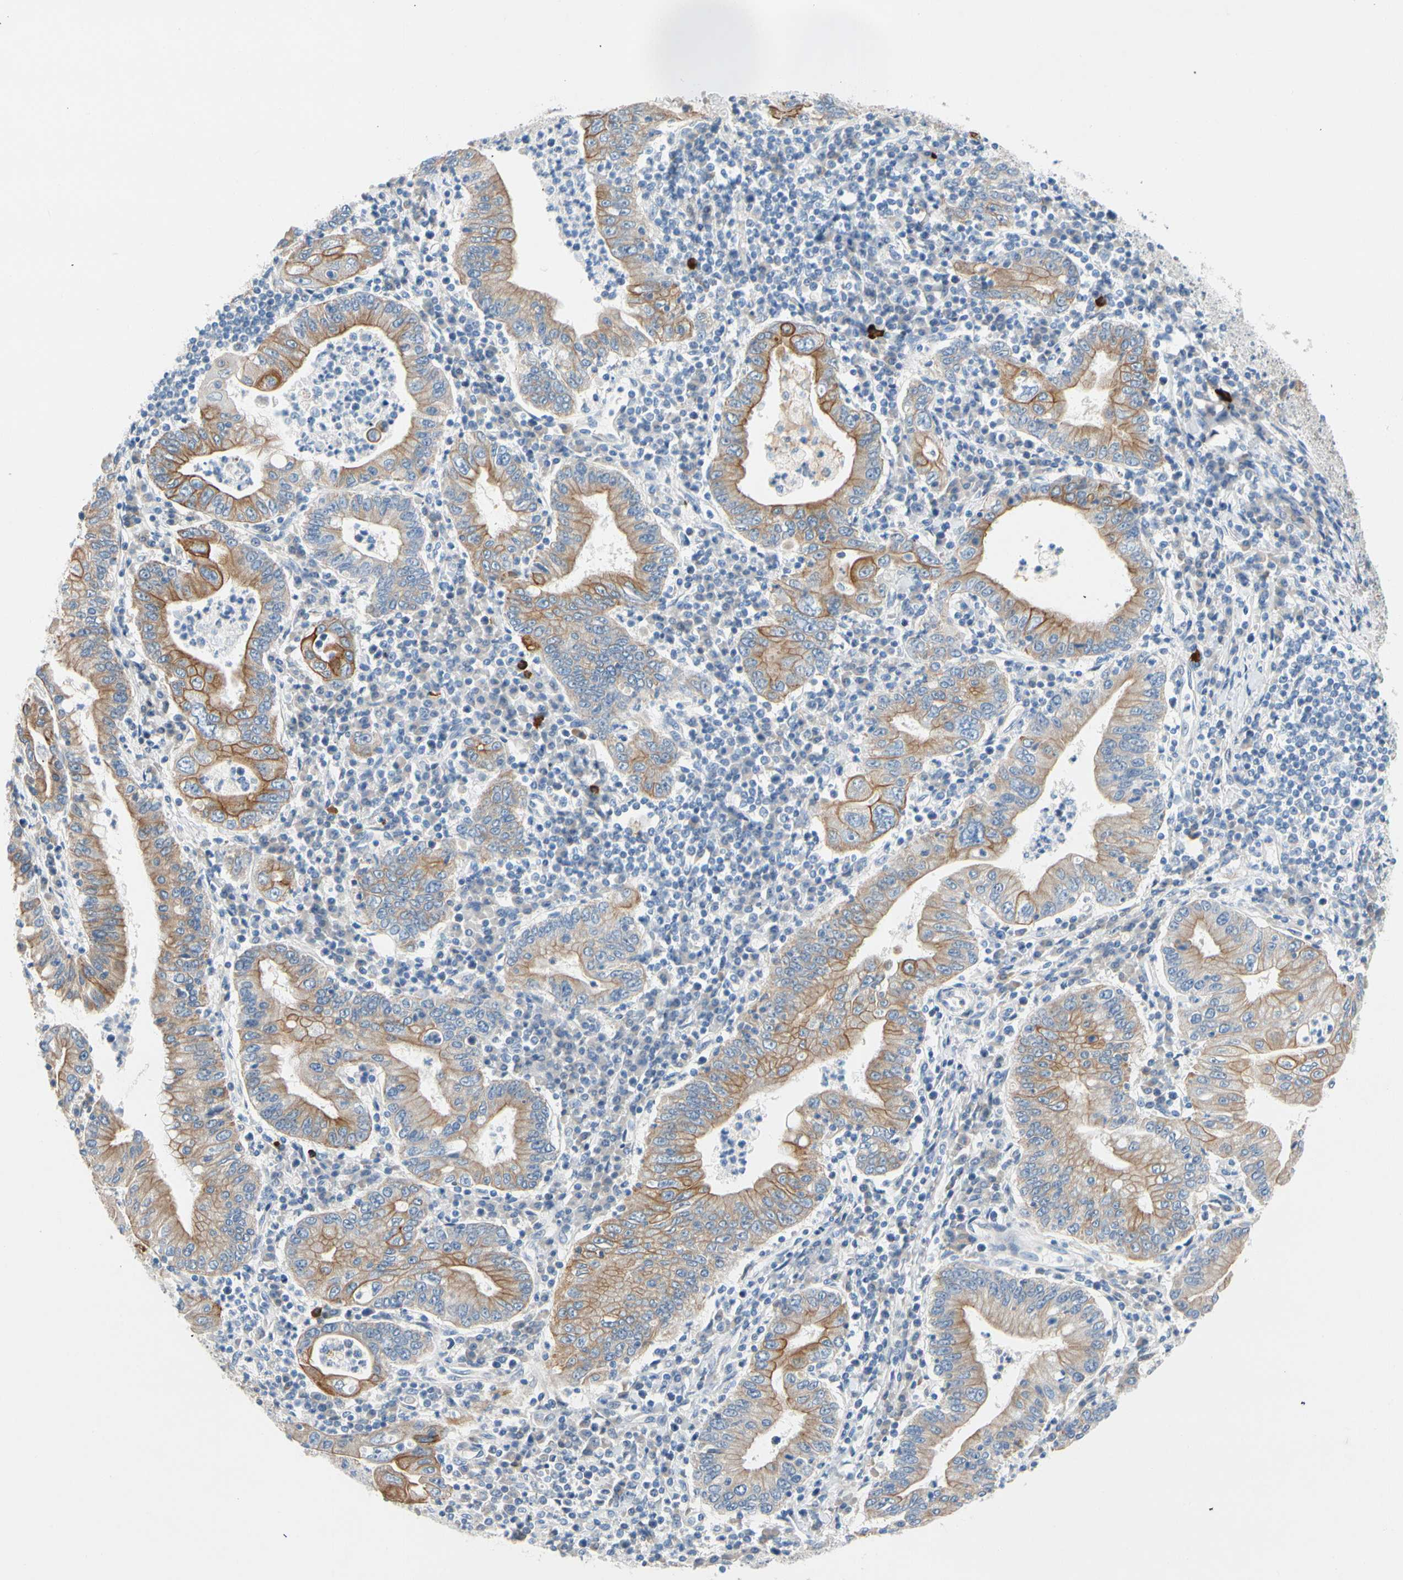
{"staining": {"intensity": "moderate", "quantity": ">75%", "location": "cytoplasmic/membranous"}, "tissue": "stomach cancer", "cell_type": "Tumor cells", "image_type": "cancer", "snomed": [{"axis": "morphology", "description": "Normal tissue, NOS"}, {"axis": "morphology", "description": "Adenocarcinoma, NOS"}, {"axis": "topography", "description": "Esophagus"}, {"axis": "topography", "description": "Stomach, upper"}, {"axis": "topography", "description": "Peripheral nerve tissue"}], "caption": "Stomach cancer tissue displays moderate cytoplasmic/membranous positivity in about >75% of tumor cells, visualized by immunohistochemistry.", "gene": "ZNF132", "patient": {"sex": "male", "age": 62}}